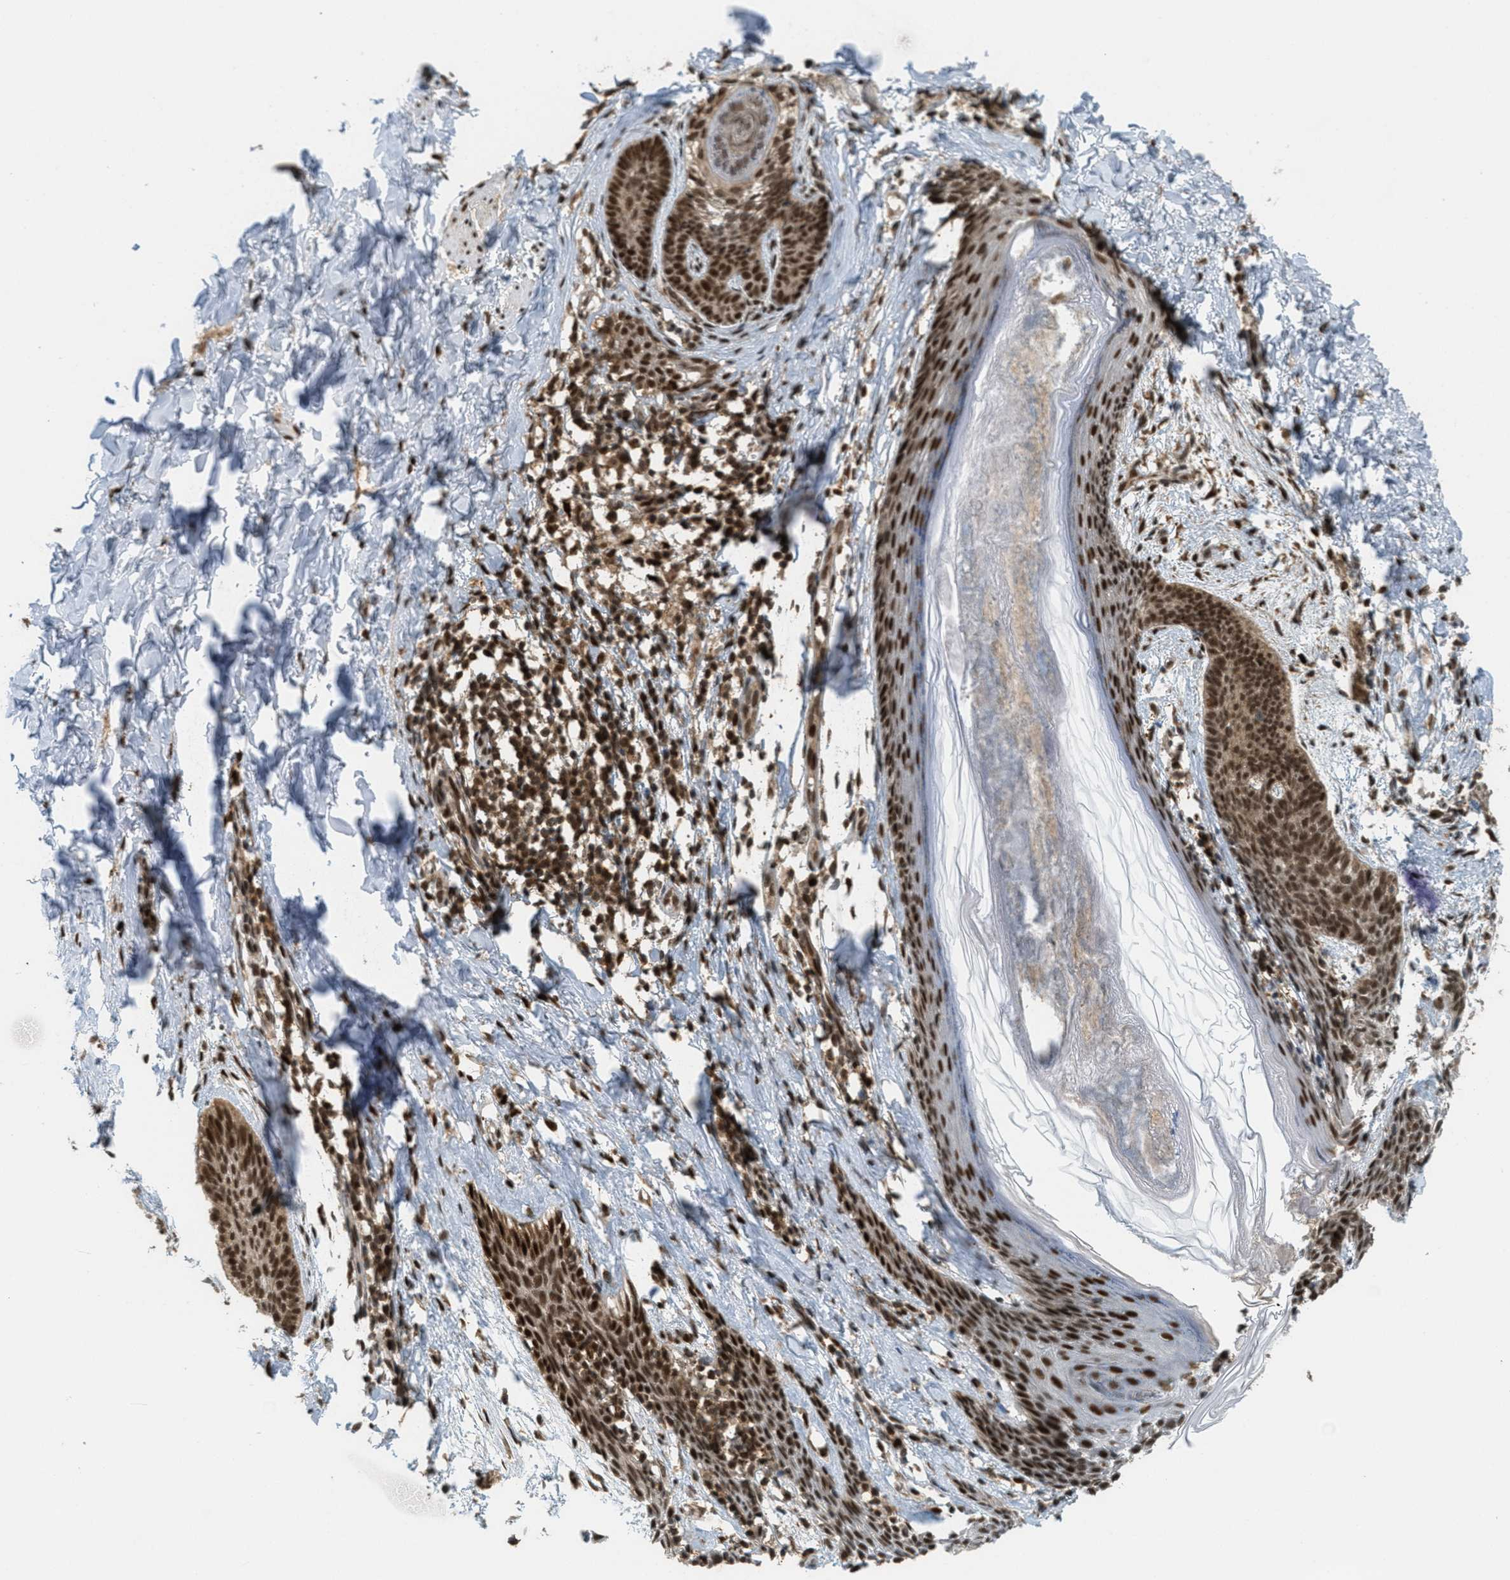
{"staining": {"intensity": "strong", "quantity": ">75%", "location": "cytoplasmic/membranous,nuclear"}, "tissue": "skin cancer", "cell_type": "Tumor cells", "image_type": "cancer", "snomed": [{"axis": "morphology", "description": "Basal cell carcinoma"}, {"axis": "topography", "description": "Skin"}], "caption": "DAB (3,3'-diaminobenzidine) immunohistochemical staining of skin basal cell carcinoma exhibits strong cytoplasmic/membranous and nuclear protein positivity in approximately >75% of tumor cells.", "gene": "TLK1", "patient": {"sex": "male", "age": 60}}